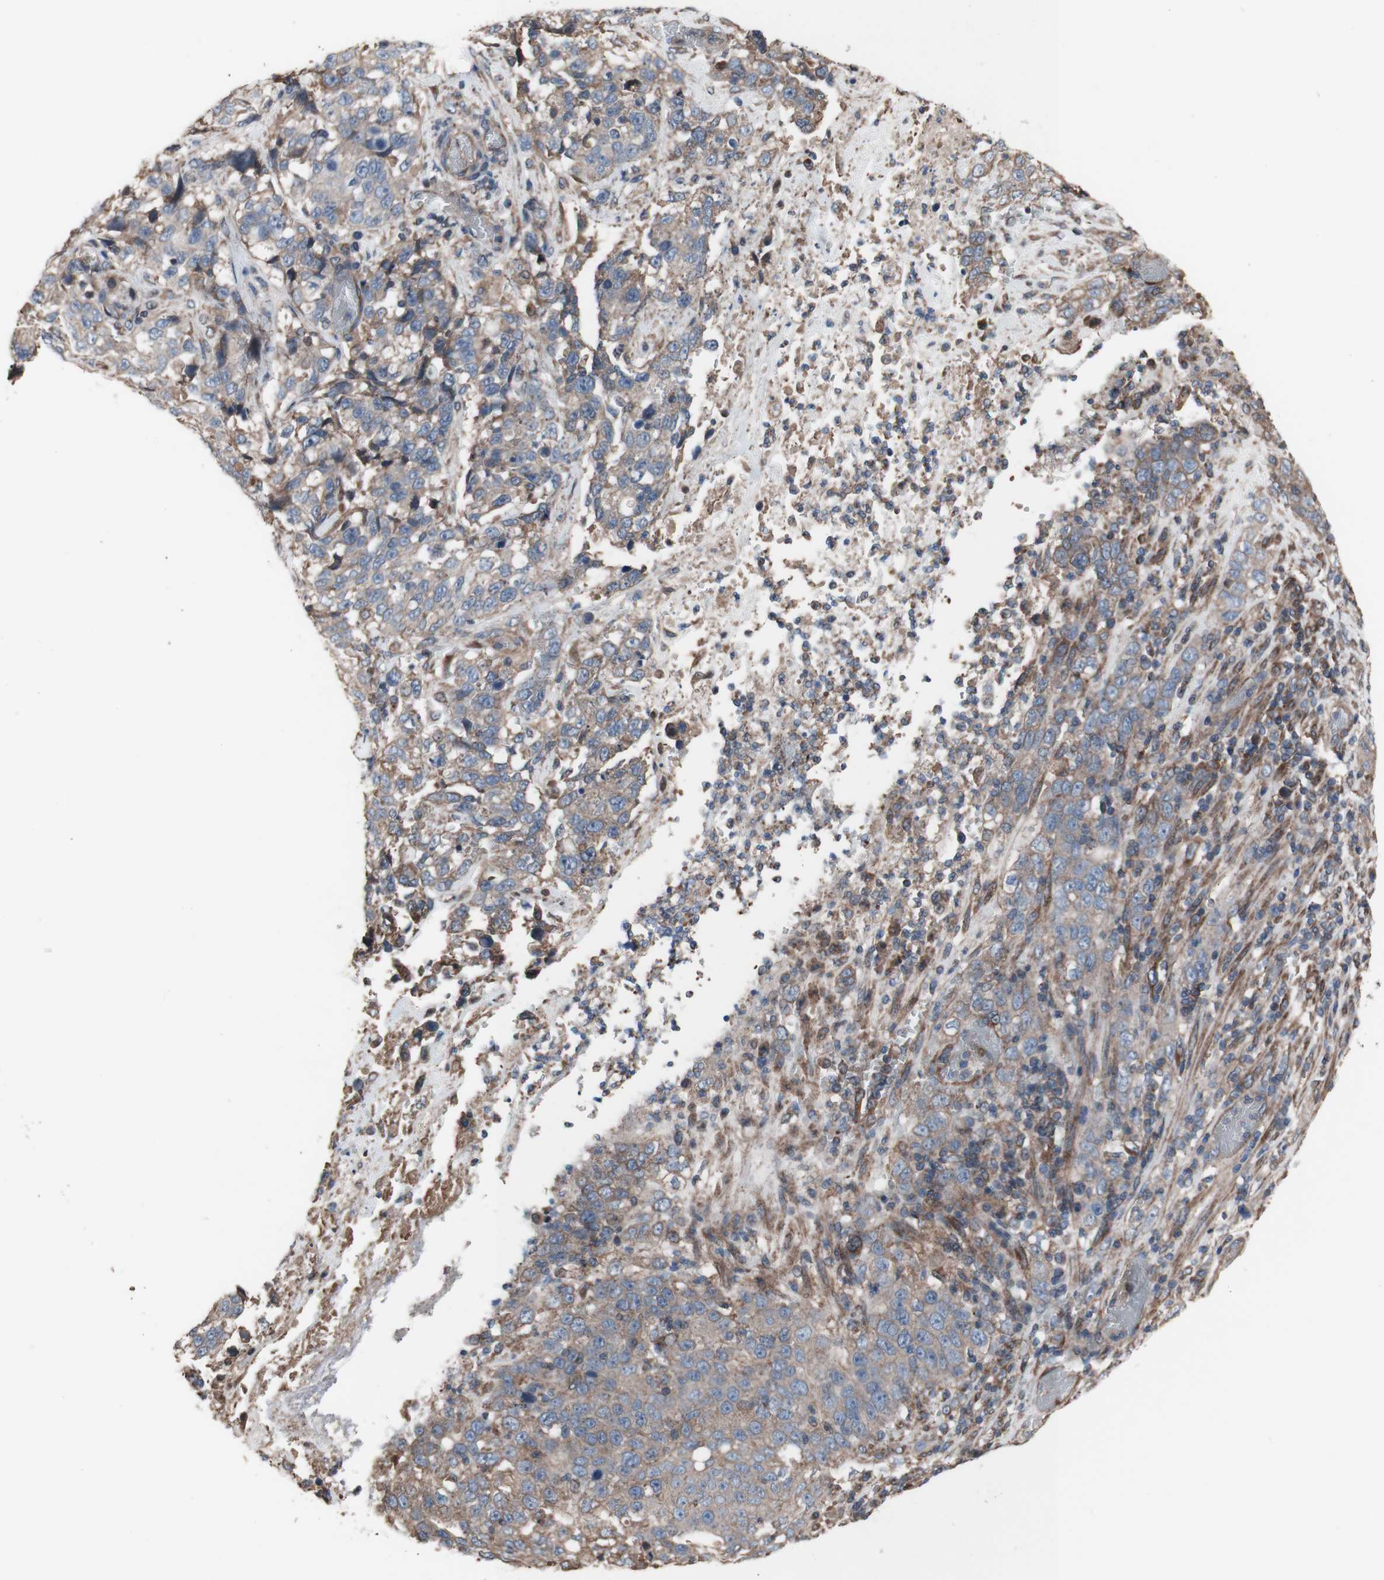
{"staining": {"intensity": "weak", "quantity": ">75%", "location": "cytoplasmic/membranous"}, "tissue": "stomach cancer", "cell_type": "Tumor cells", "image_type": "cancer", "snomed": [{"axis": "morphology", "description": "Normal tissue, NOS"}, {"axis": "morphology", "description": "Adenocarcinoma, NOS"}, {"axis": "topography", "description": "Stomach"}], "caption": "Immunohistochemical staining of stomach cancer demonstrates low levels of weak cytoplasmic/membranous expression in approximately >75% of tumor cells.", "gene": "COPB1", "patient": {"sex": "male", "age": 48}}